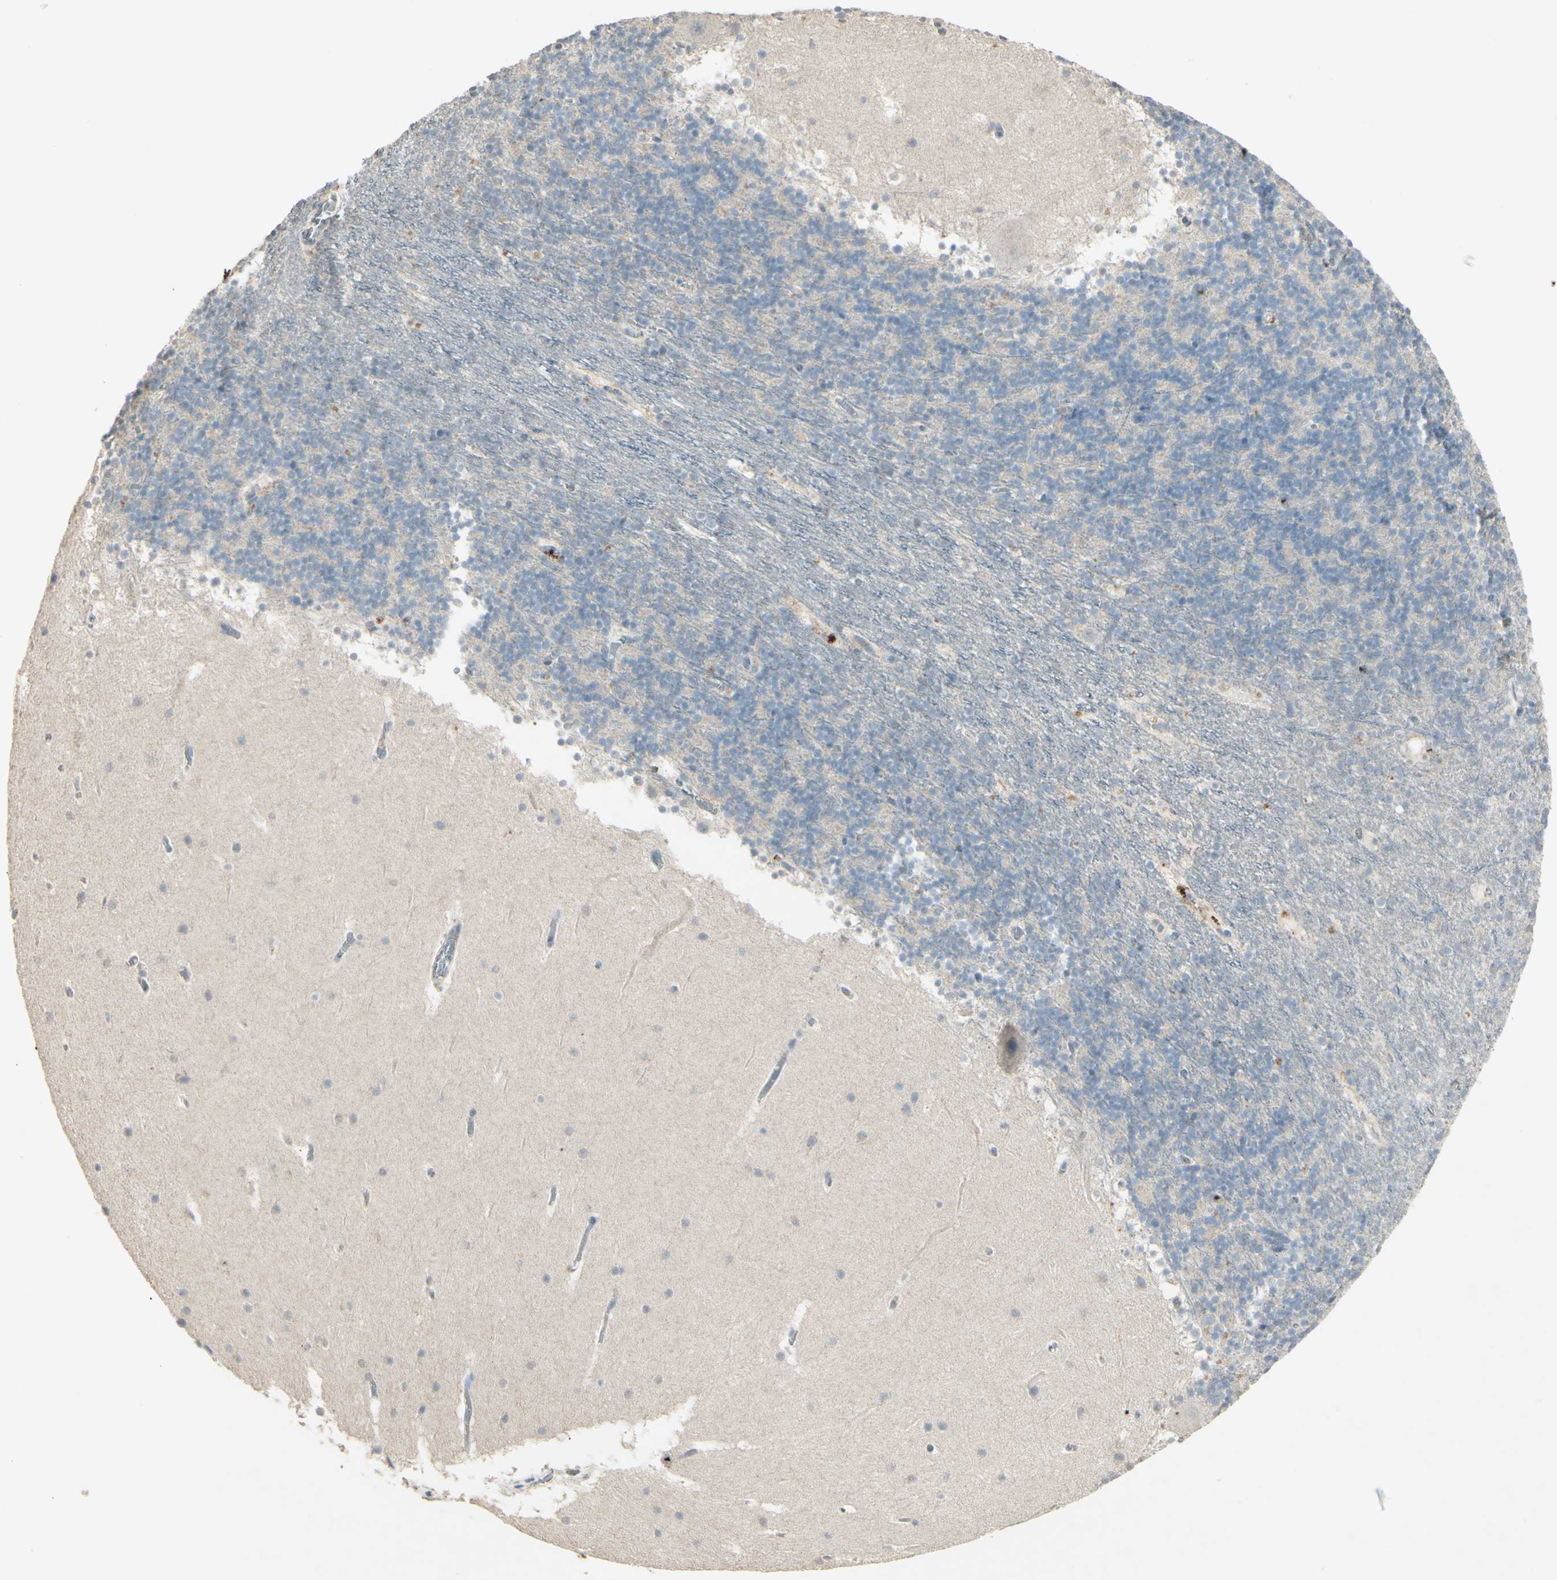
{"staining": {"intensity": "negative", "quantity": "none", "location": "none"}, "tissue": "cerebellum", "cell_type": "Cells in granular layer", "image_type": "normal", "snomed": [{"axis": "morphology", "description": "Normal tissue, NOS"}, {"axis": "topography", "description": "Cerebellum"}], "caption": "Immunohistochemistry (IHC) photomicrograph of unremarkable cerebellum: human cerebellum stained with DAB (3,3'-diaminobenzidine) shows no significant protein expression in cells in granular layer.", "gene": "TIMM21", "patient": {"sex": "male", "age": 45}}